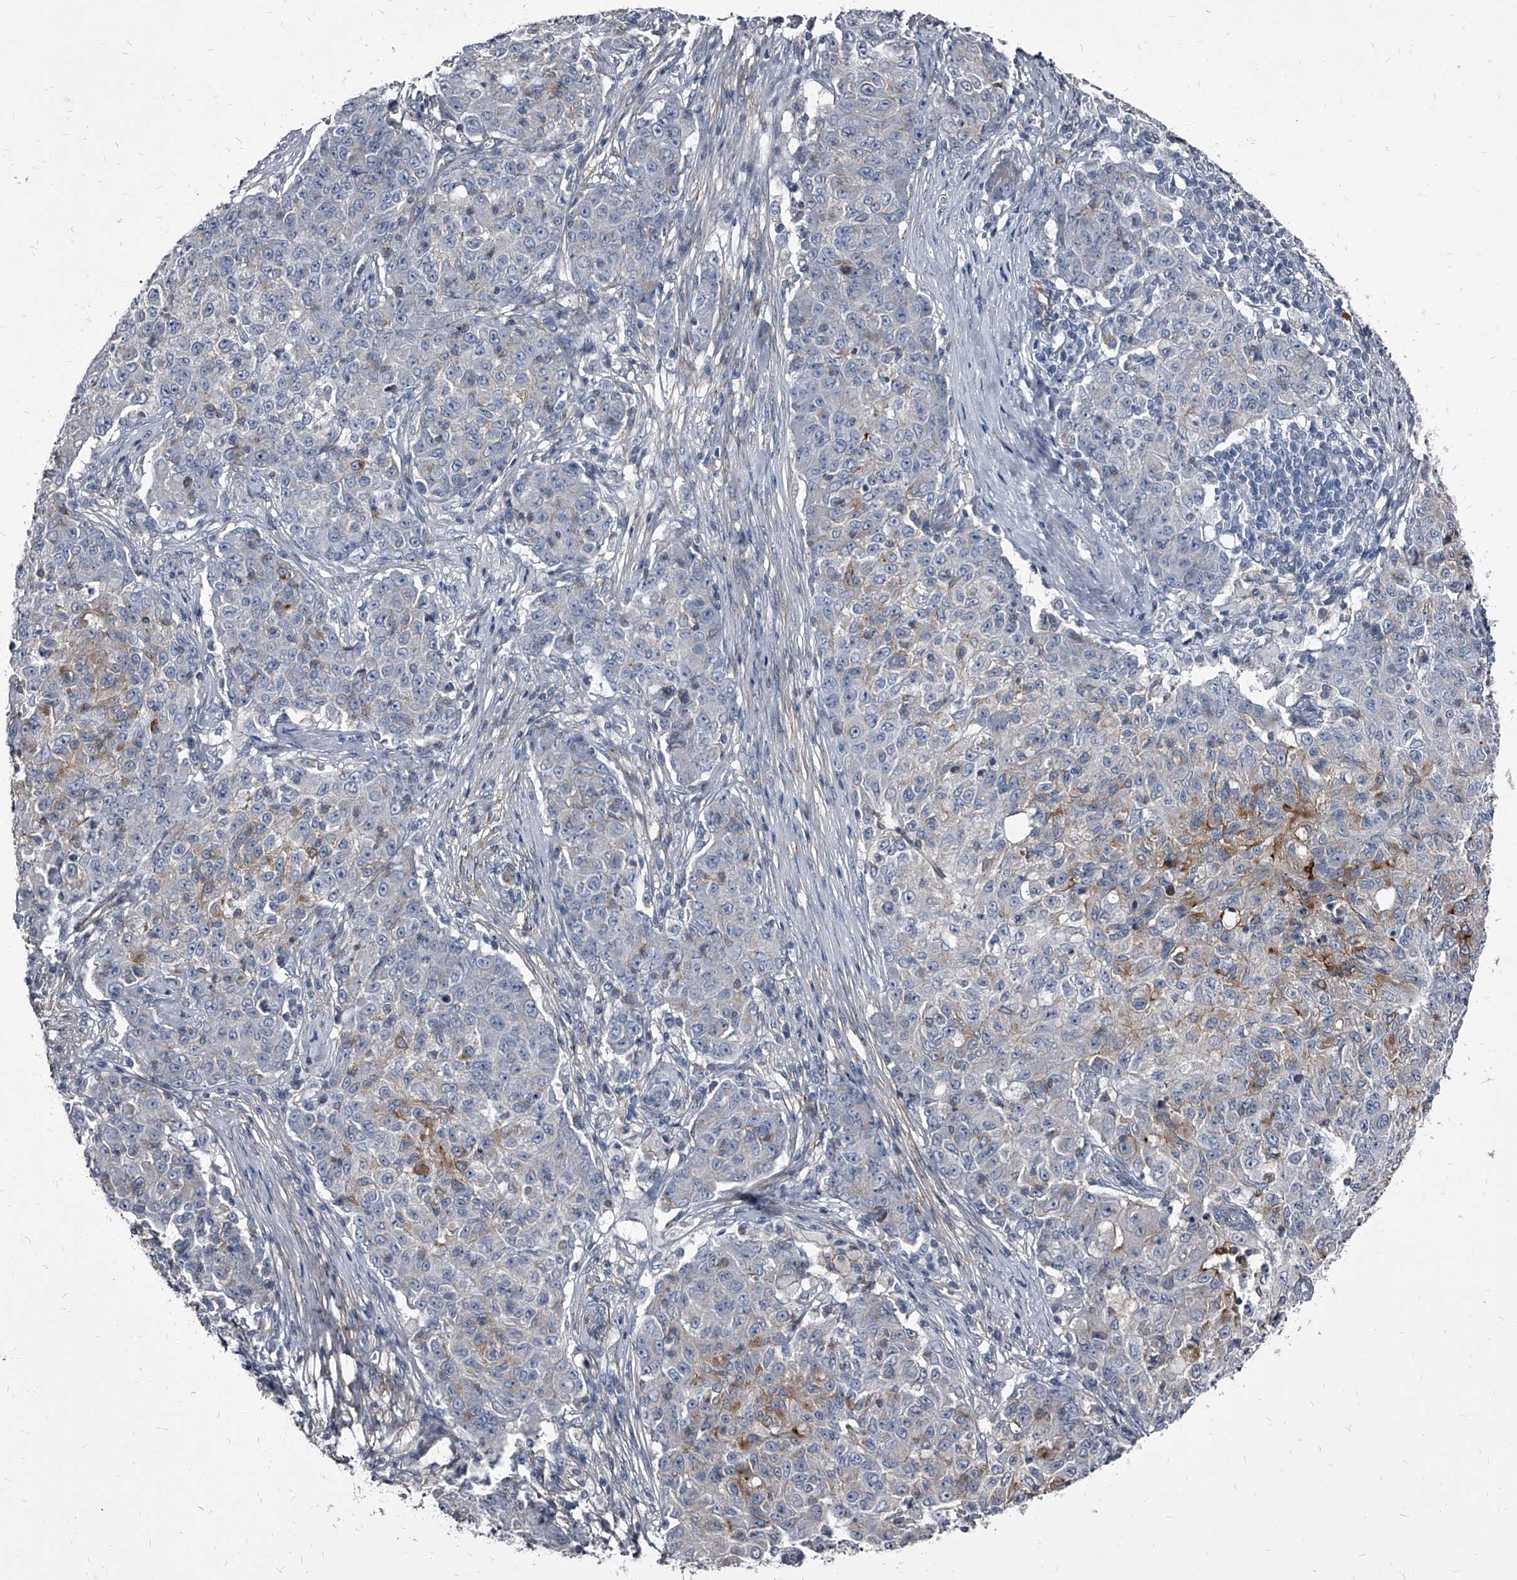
{"staining": {"intensity": "weak", "quantity": "<25%", "location": "cytoplasmic/membranous"}, "tissue": "ovarian cancer", "cell_type": "Tumor cells", "image_type": "cancer", "snomed": [{"axis": "morphology", "description": "Carcinoma, endometroid"}, {"axis": "topography", "description": "Ovary"}], "caption": "This is an immunohistochemistry (IHC) image of ovarian cancer. There is no staining in tumor cells.", "gene": "PGLYRP3", "patient": {"sex": "female", "age": 42}}